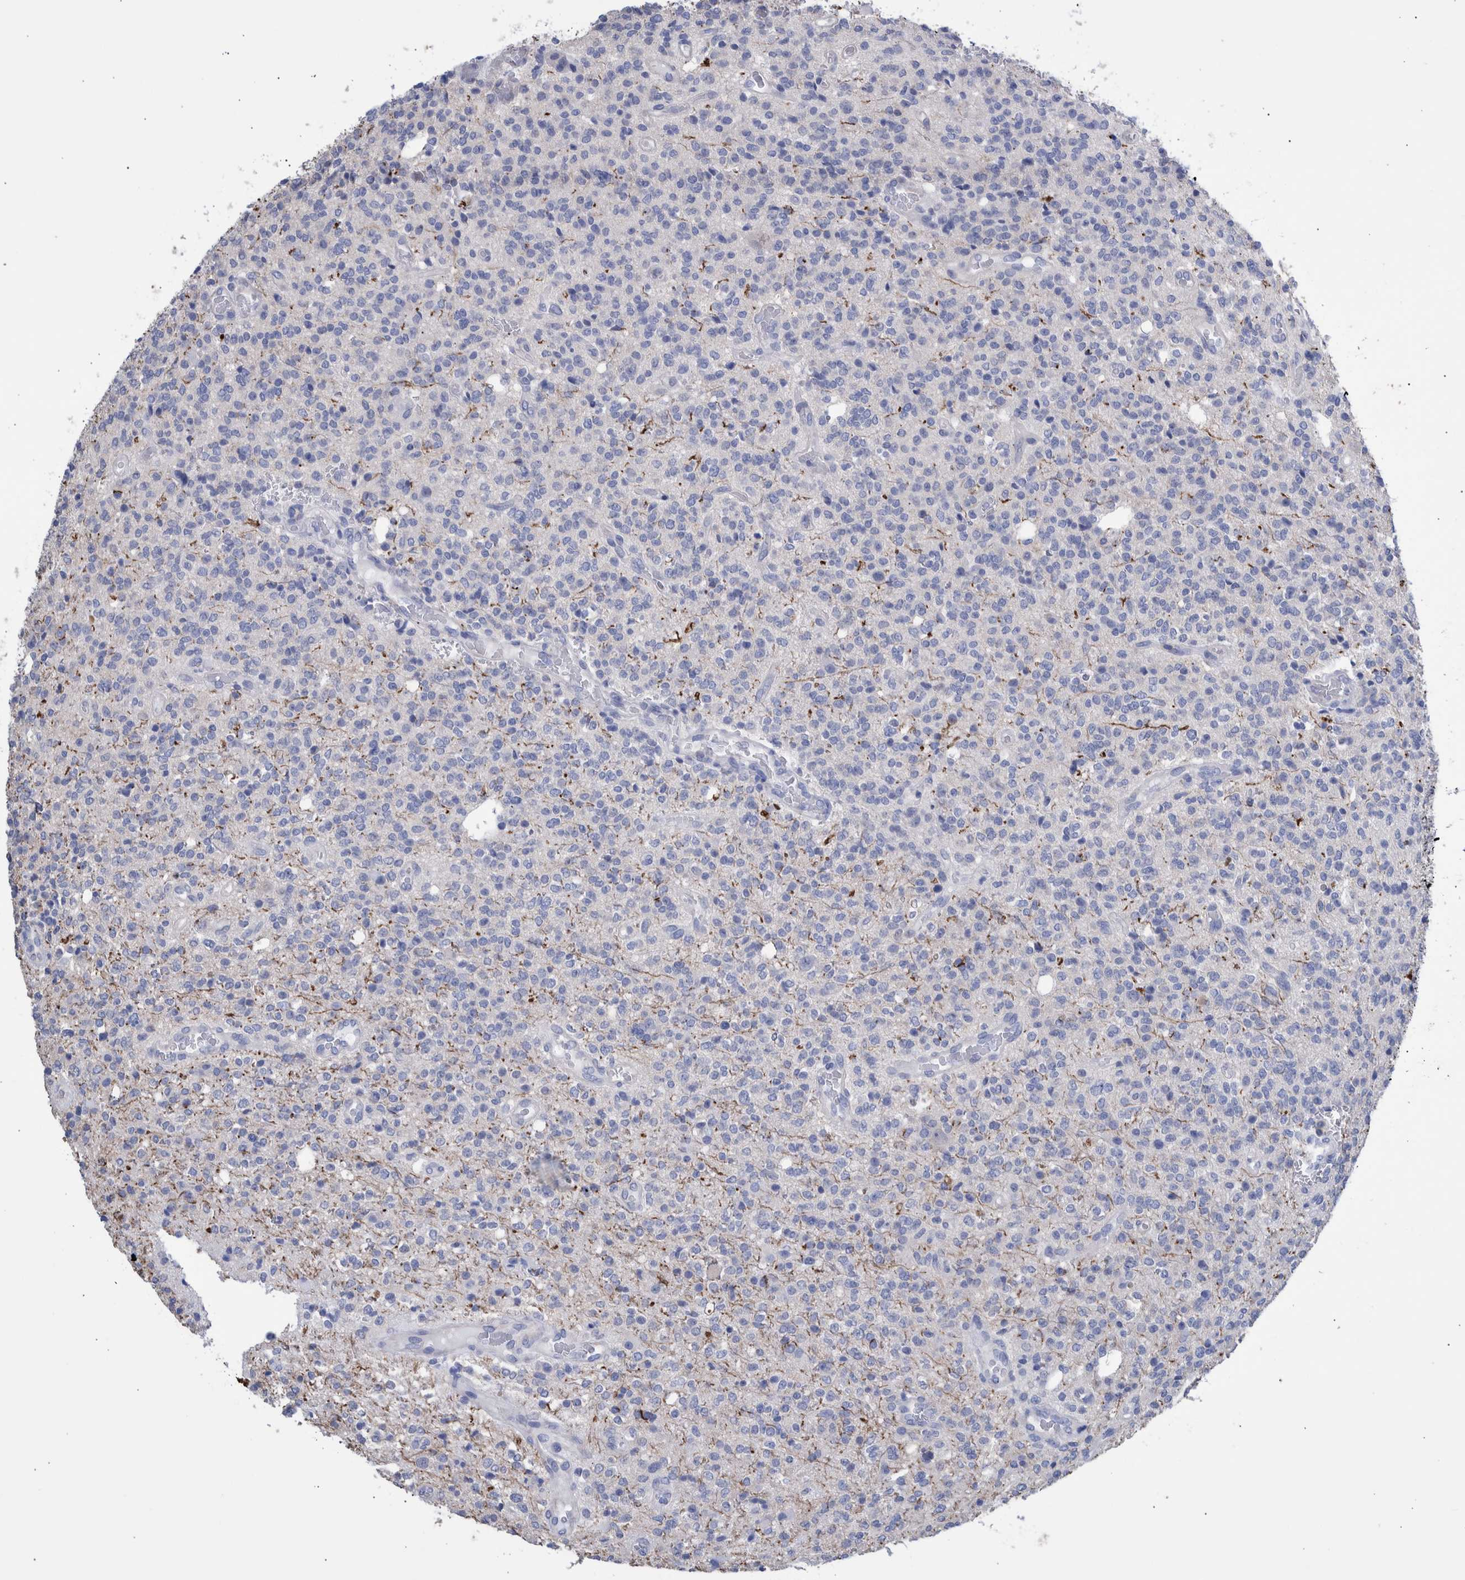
{"staining": {"intensity": "negative", "quantity": "none", "location": "none"}, "tissue": "glioma", "cell_type": "Tumor cells", "image_type": "cancer", "snomed": [{"axis": "morphology", "description": "Glioma, malignant, High grade"}, {"axis": "topography", "description": "Brain"}], "caption": "The IHC photomicrograph has no significant staining in tumor cells of glioma tissue.", "gene": "PPP3CC", "patient": {"sex": "male", "age": 34}}